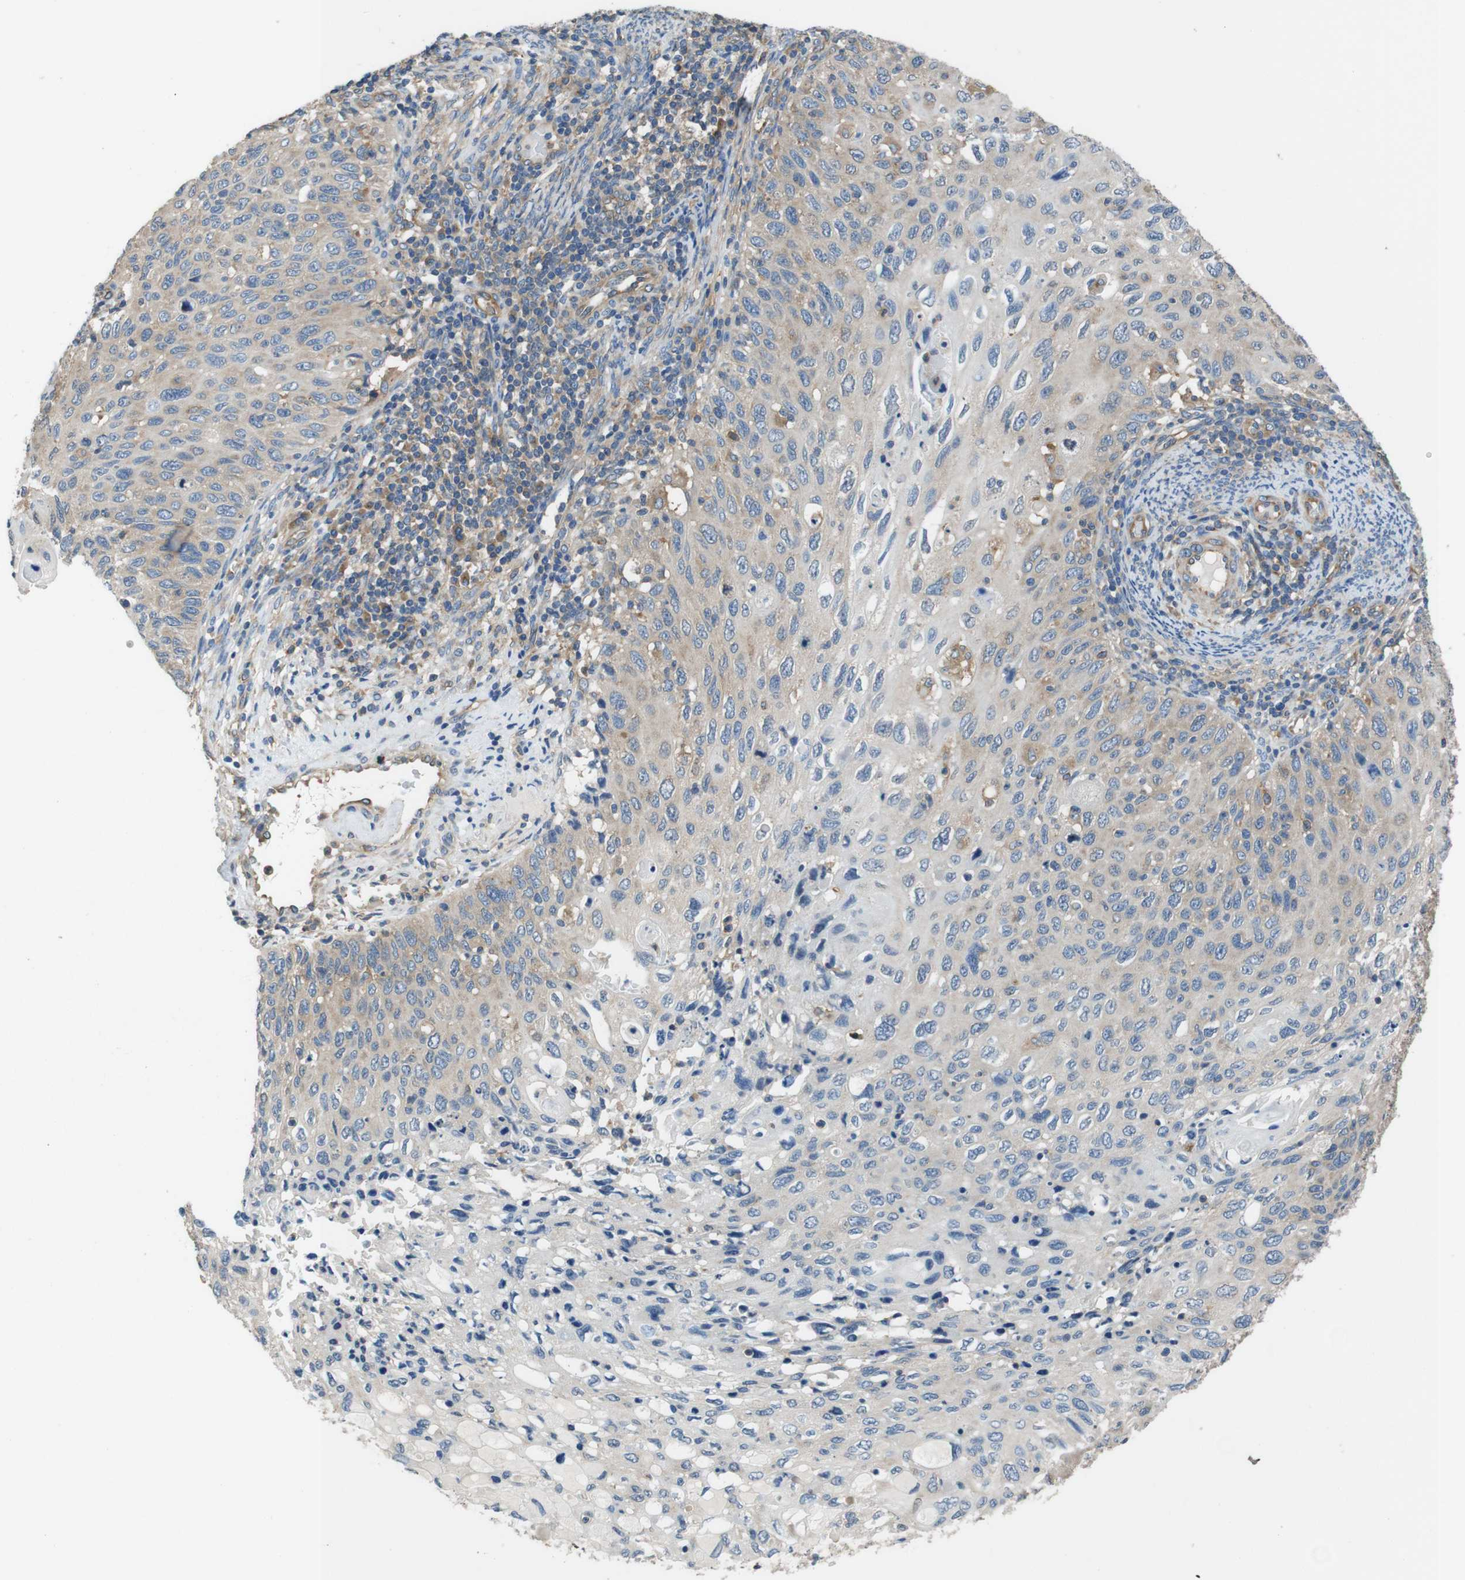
{"staining": {"intensity": "weak", "quantity": ">75%", "location": "cytoplasmic/membranous"}, "tissue": "cervical cancer", "cell_type": "Tumor cells", "image_type": "cancer", "snomed": [{"axis": "morphology", "description": "Squamous cell carcinoma, NOS"}, {"axis": "topography", "description": "Cervix"}], "caption": "This is a micrograph of immunohistochemistry staining of squamous cell carcinoma (cervical), which shows weak positivity in the cytoplasmic/membranous of tumor cells.", "gene": "DCTN1", "patient": {"sex": "female", "age": 70}}